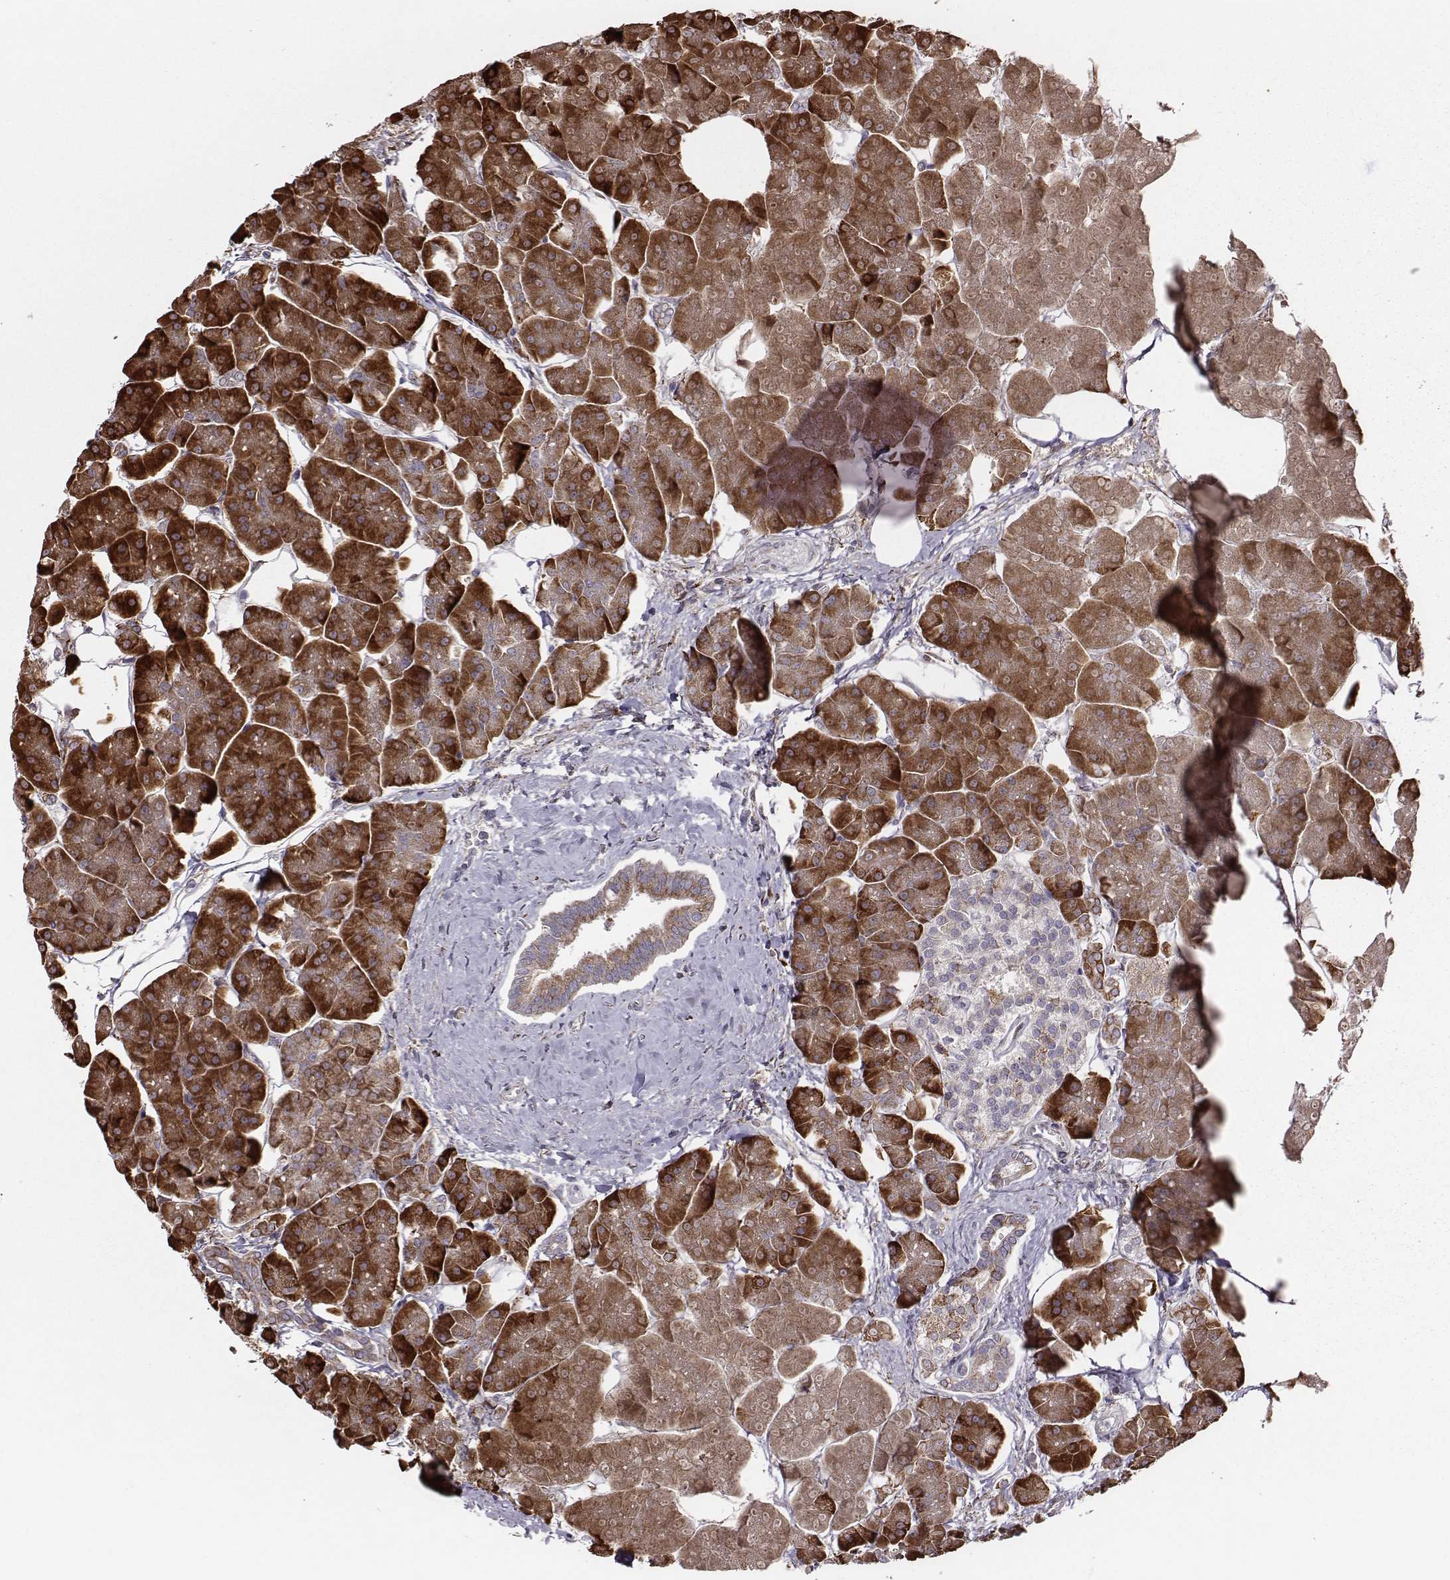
{"staining": {"intensity": "strong", "quantity": ">75%", "location": "cytoplasmic/membranous"}, "tissue": "pancreas", "cell_type": "Exocrine glandular cells", "image_type": "normal", "snomed": [{"axis": "morphology", "description": "Normal tissue, NOS"}, {"axis": "topography", "description": "Adipose tissue"}, {"axis": "topography", "description": "Pancreas"}, {"axis": "topography", "description": "Peripheral nerve tissue"}], "caption": "Immunohistochemistry (IHC) (DAB) staining of unremarkable pancreas shows strong cytoplasmic/membranous protein expression in about >75% of exocrine glandular cells.", "gene": "SELENOI", "patient": {"sex": "female", "age": 58}}